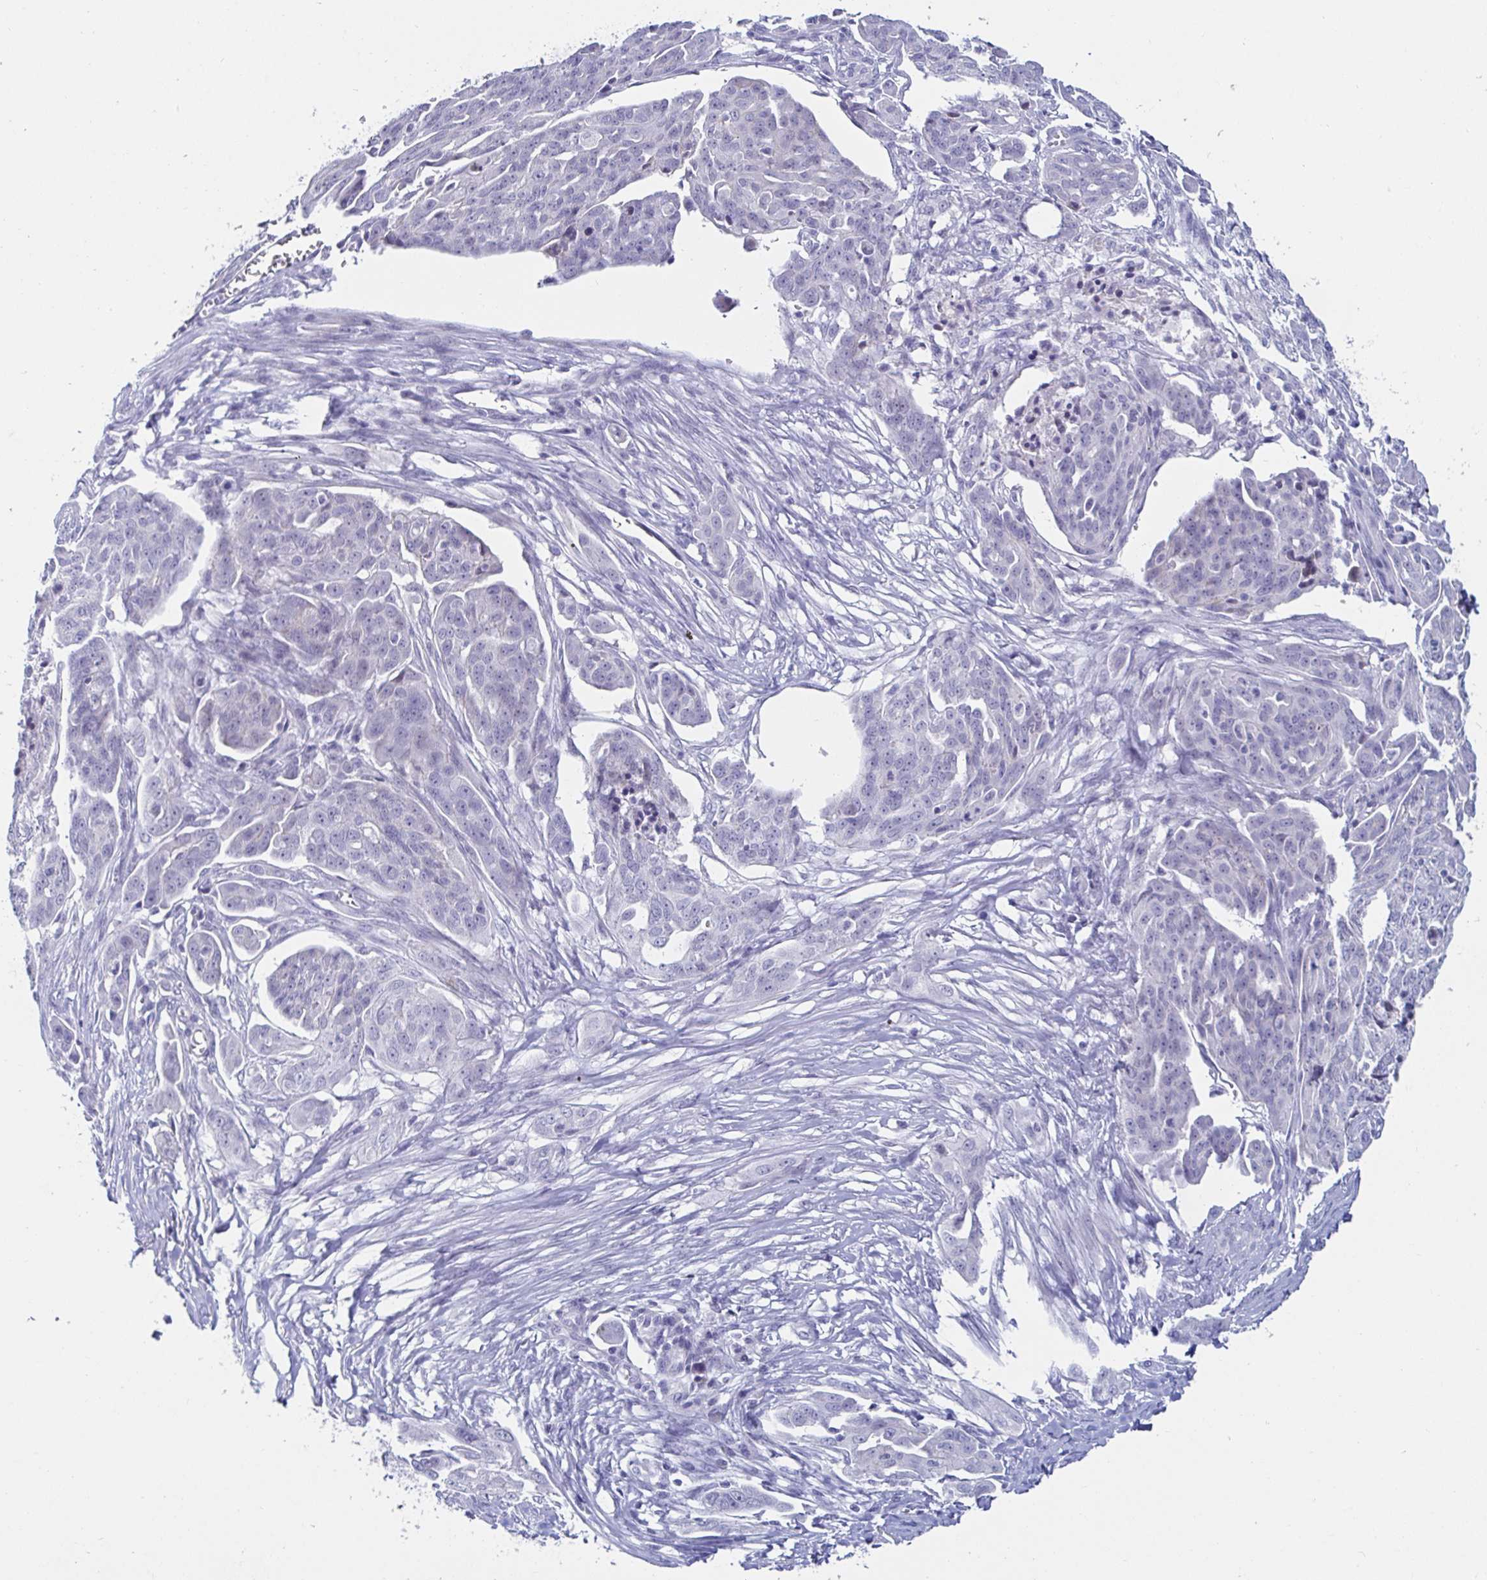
{"staining": {"intensity": "negative", "quantity": "none", "location": "none"}, "tissue": "ovarian cancer", "cell_type": "Tumor cells", "image_type": "cancer", "snomed": [{"axis": "morphology", "description": "Carcinoma, endometroid"}, {"axis": "topography", "description": "Ovary"}], "caption": "Micrograph shows no protein staining in tumor cells of ovarian cancer tissue.", "gene": "OR10K1", "patient": {"sex": "female", "age": 70}}